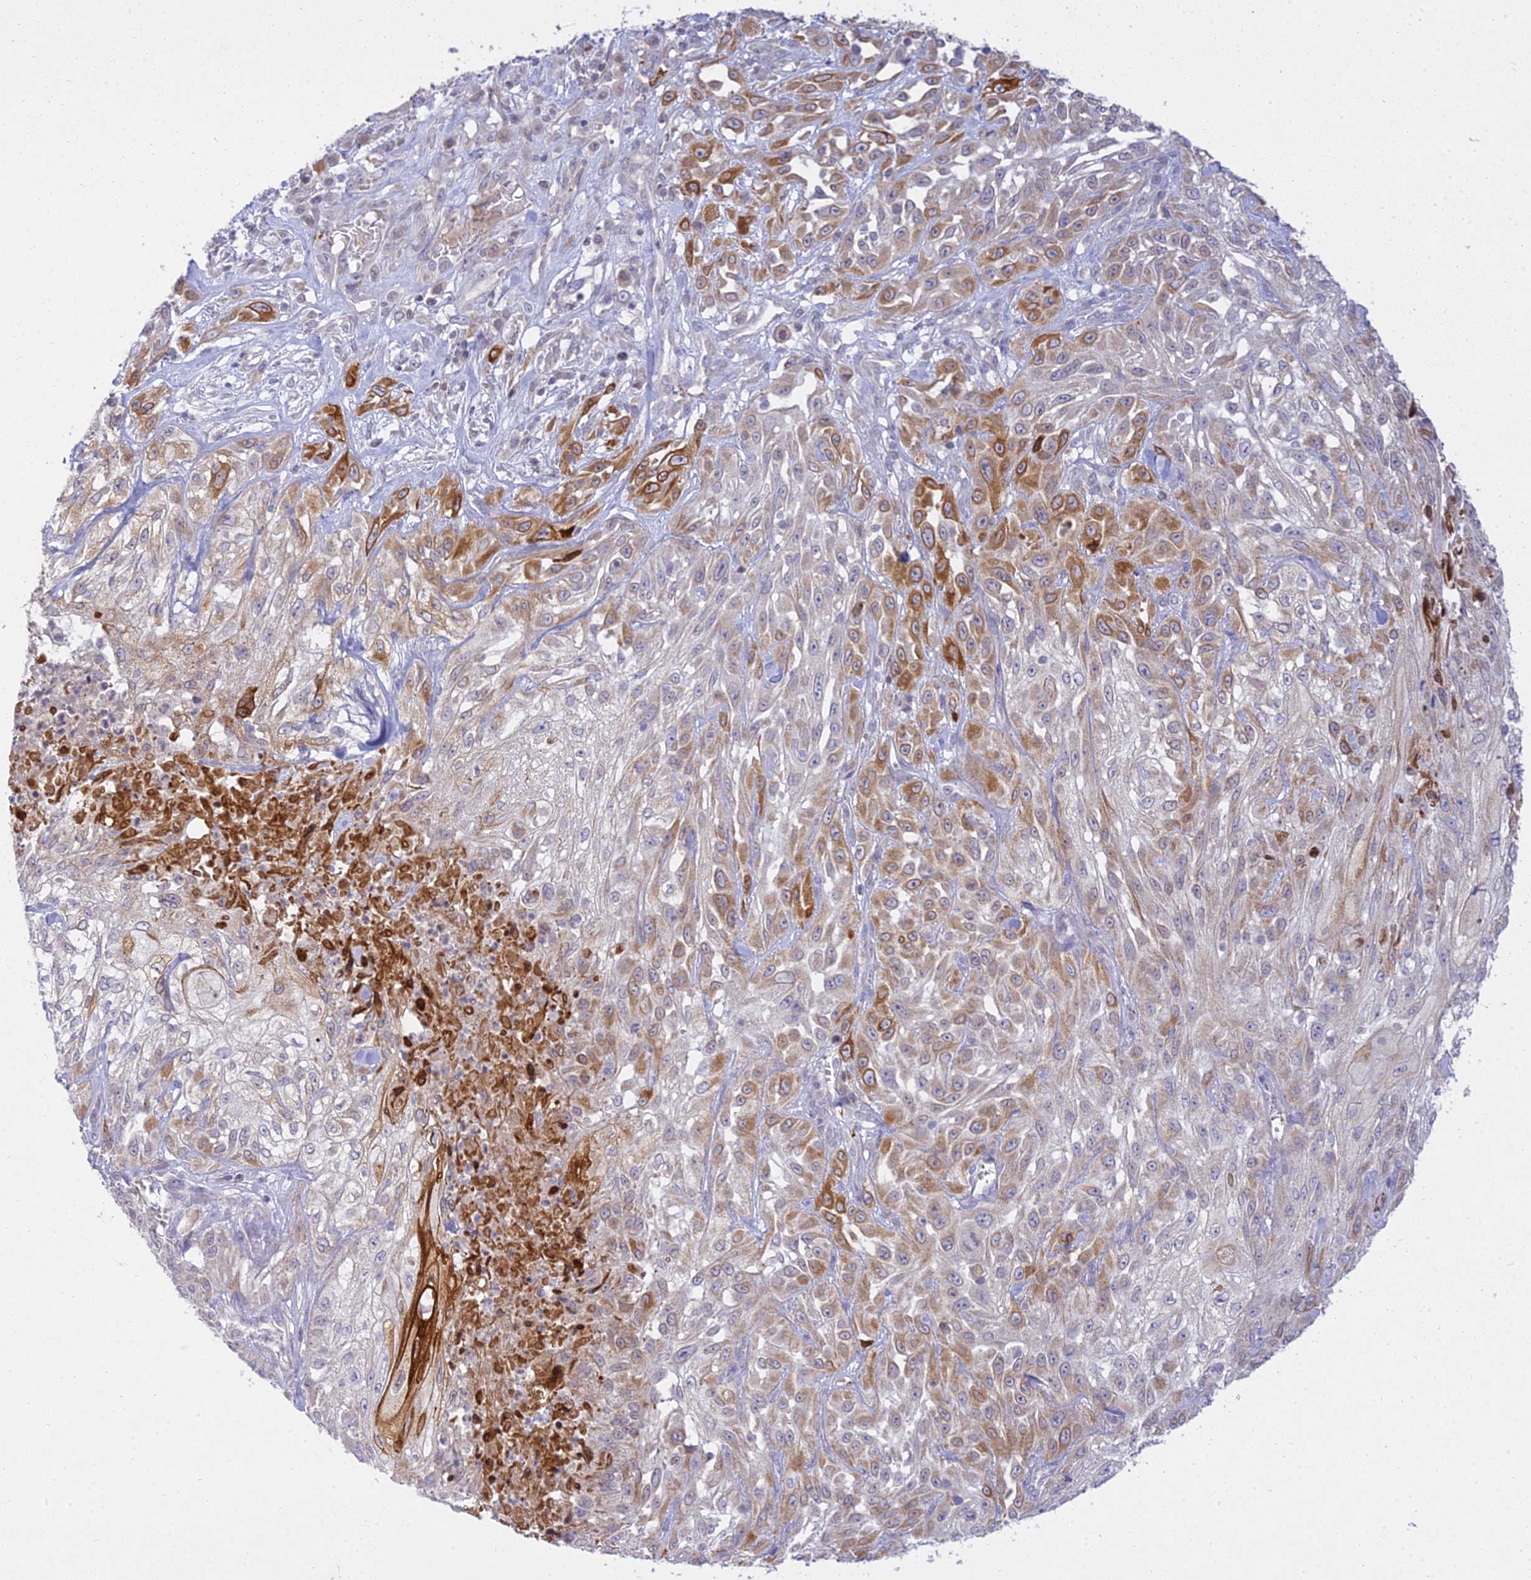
{"staining": {"intensity": "moderate", "quantity": "25%-75%", "location": "cytoplasmic/membranous"}, "tissue": "skin cancer", "cell_type": "Tumor cells", "image_type": "cancer", "snomed": [{"axis": "morphology", "description": "Squamous cell carcinoma, NOS"}, {"axis": "morphology", "description": "Squamous cell carcinoma, metastatic, NOS"}, {"axis": "topography", "description": "Skin"}, {"axis": "topography", "description": "Lymph node"}], "caption": "This image shows immunohistochemistry (IHC) staining of skin cancer, with medium moderate cytoplasmic/membranous staining in approximately 25%-75% of tumor cells.", "gene": "TMEM40", "patient": {"sex": "male", "age": 75}}